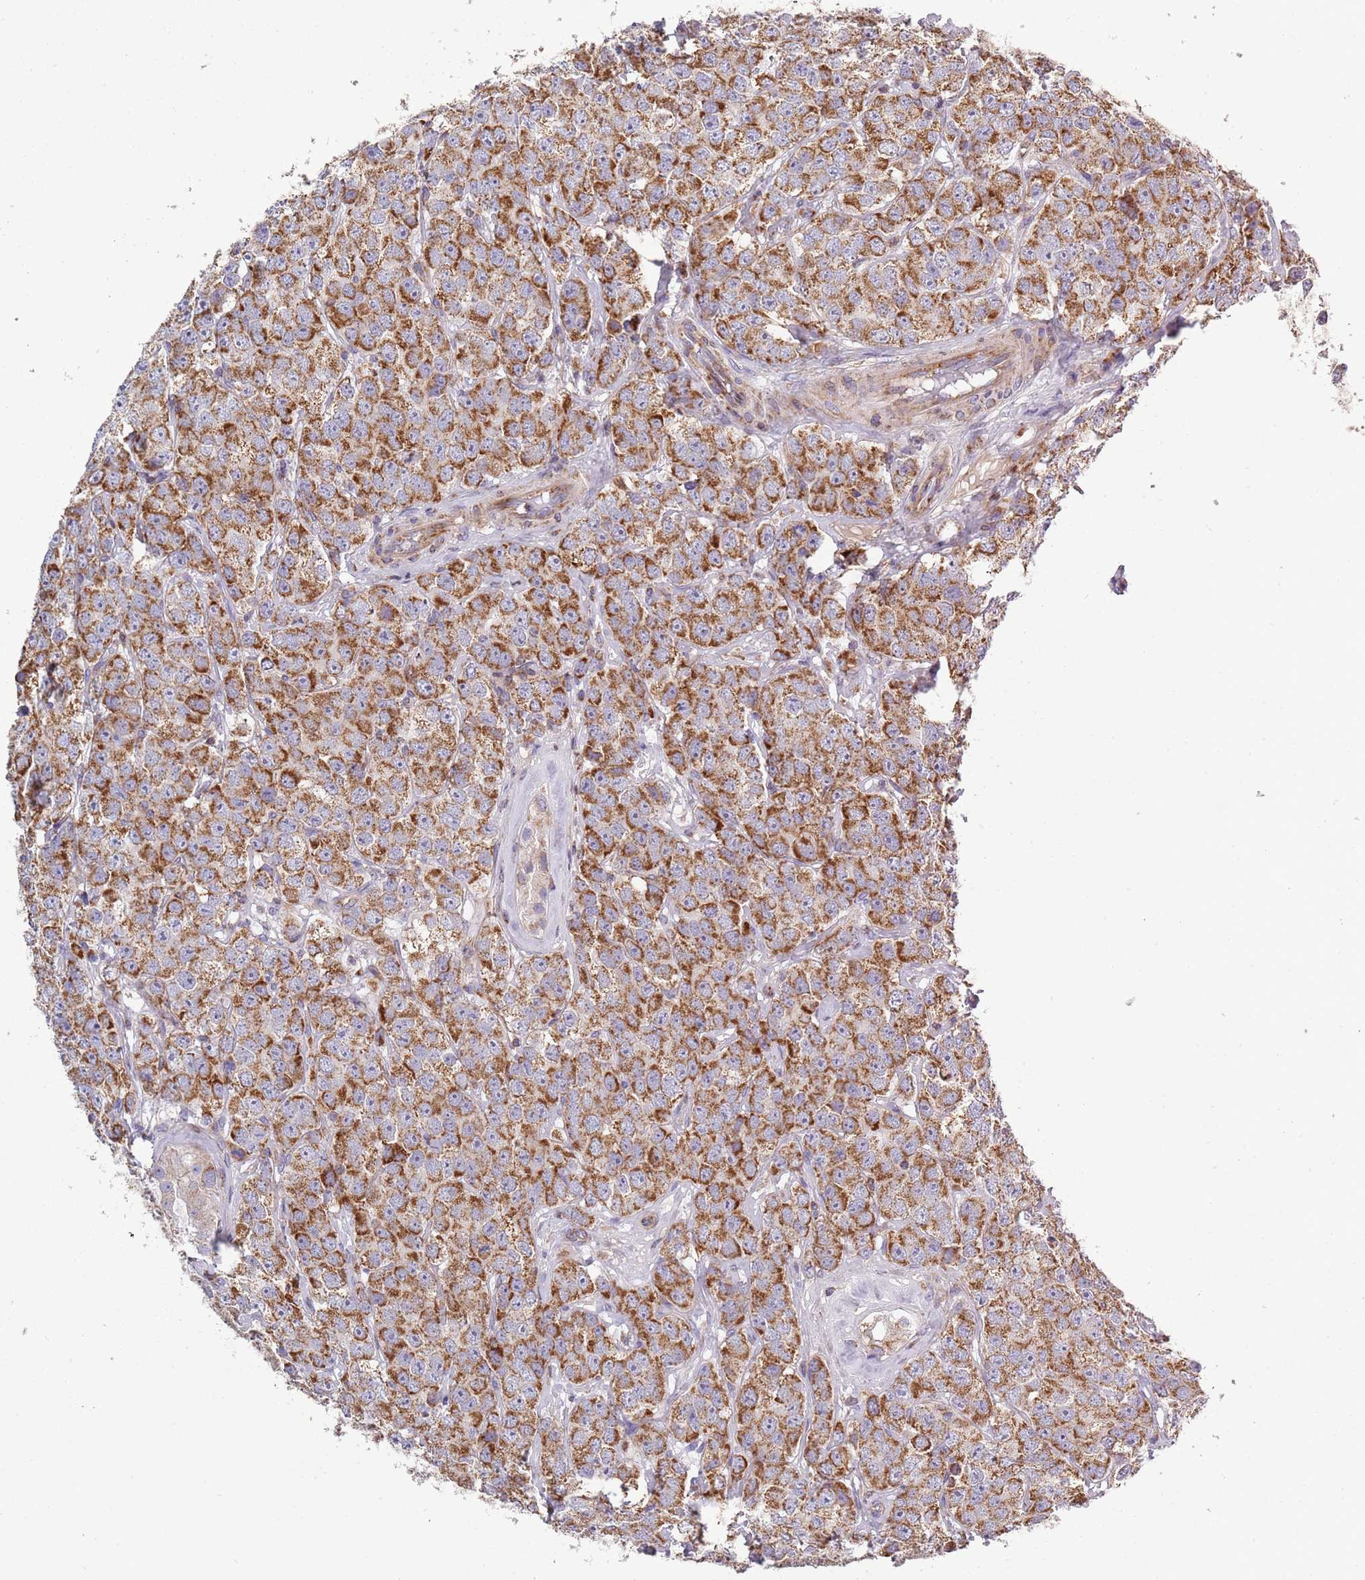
{"staining": {"intensity": "strong", "quantity": "25%-75%", "location": "cytoplasmic/membranous"}, "tissue": "testis cancer", "cell_type": "Tumor cells", "image_type": "cancer", "snomed": [{"axis": "morphology", "description": "Seminoma, NOS"}, {"axis": "topography", "description": "Testis"}], "caption": "Testis cancer (seminoma) tissue reveals strong cytoplasmic/membranous staining in about 25%-75% of tumor cells The protein of interest is shown in brown color, while the nuclei are stained blue.", "gene": "IRS4", "patient": {"sex": "male", "age": 28}}